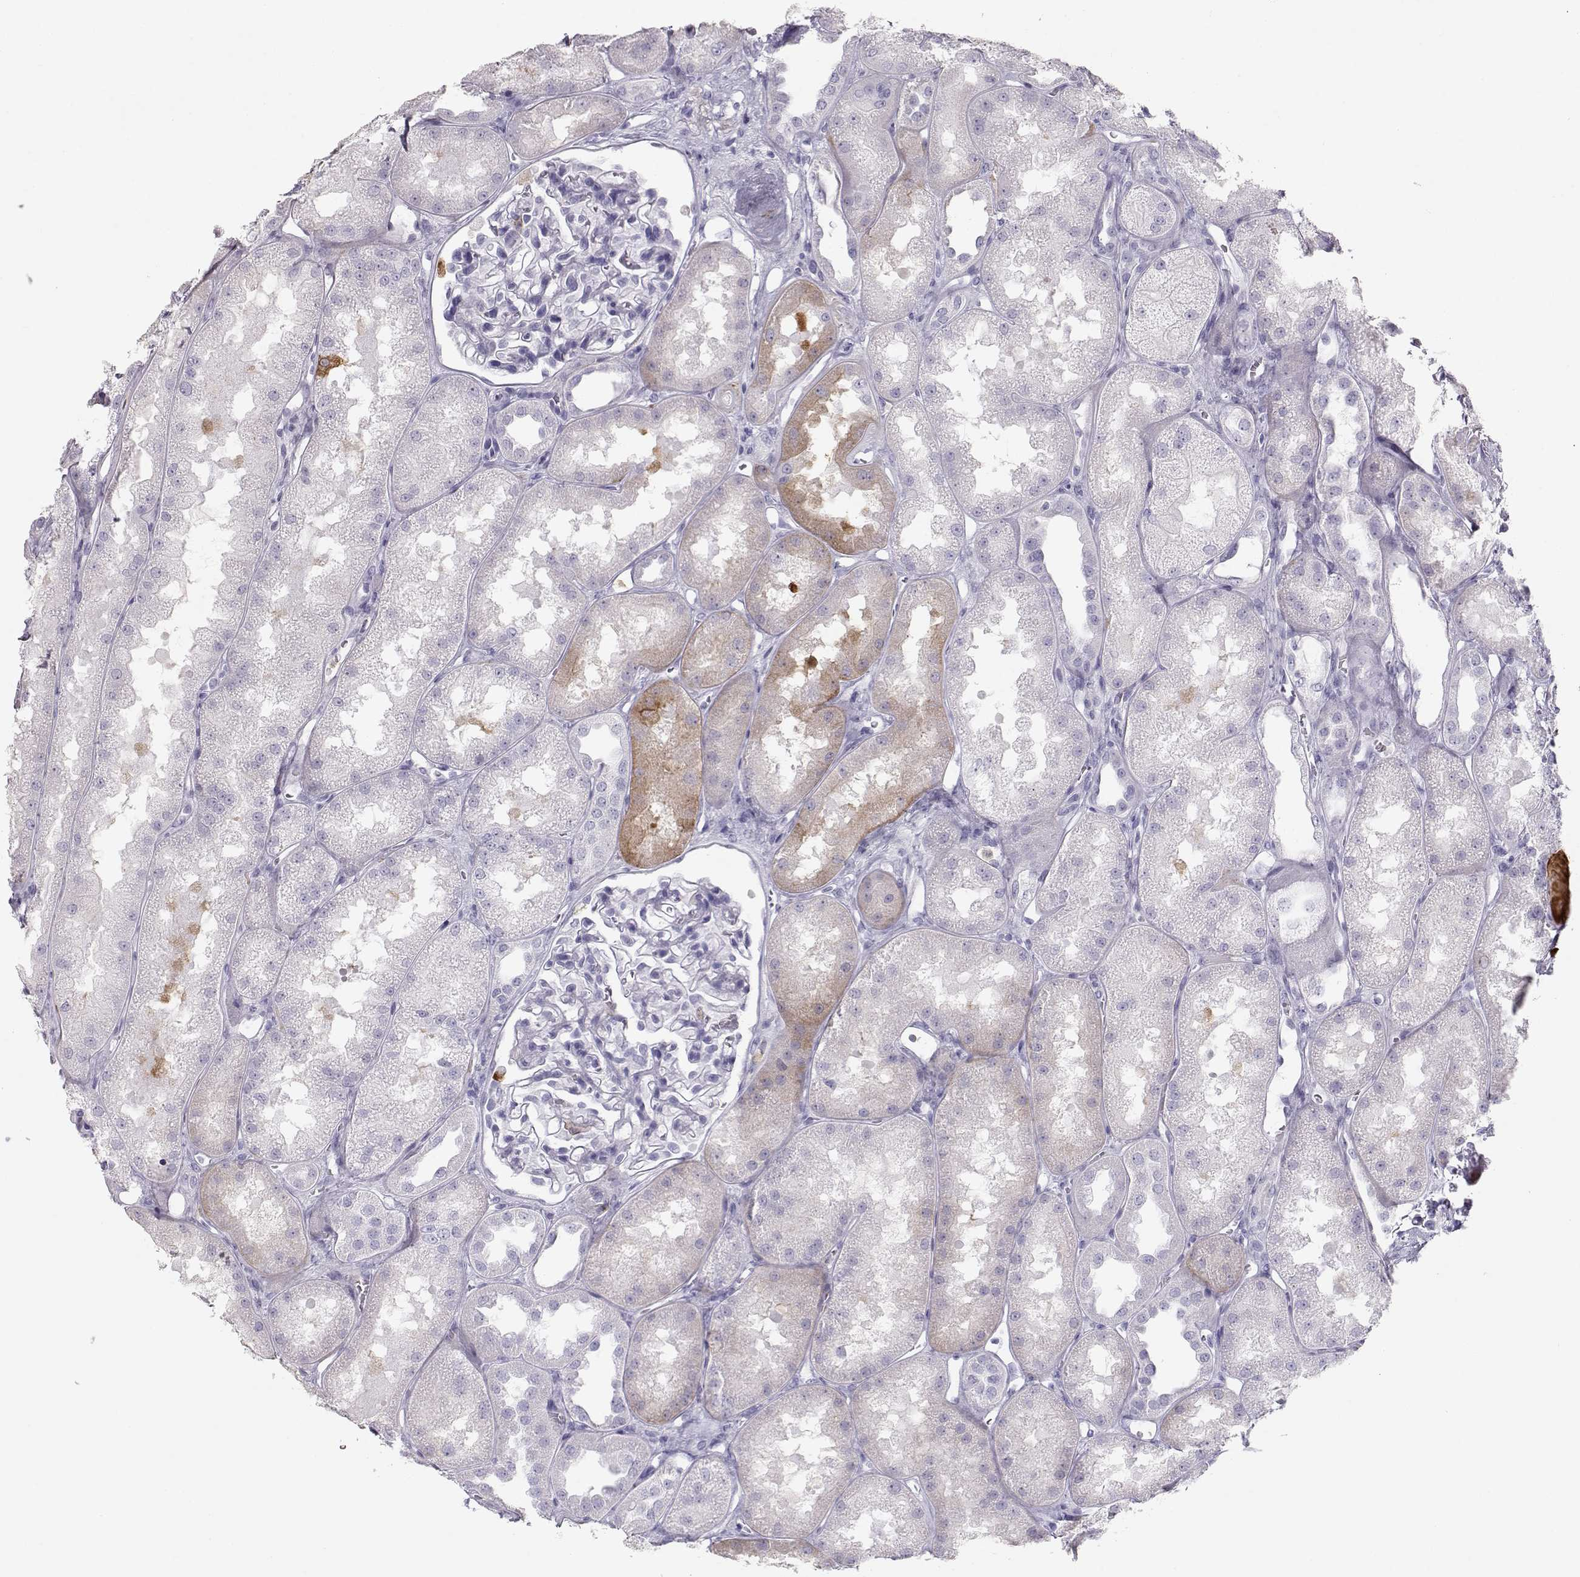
{"staining": {"intensity": "negative", "quantity": "none", "location": "none"}, "tissue": "kidney", "cell_type": "Cells in glomeruli", "image_type": "normal", "snomed": [{"axis": "morphology", "description": "Normal tissue, NOS"}, {"axis": "topography", "description": "Kidney"}], "caption": "Immunohistochemistry of benign kidney reveals no staining in cells in glomeruli. (Brightfield microscopy of DAB (3,3'-diaminobenzidine) IHC at high magnification).", "gene": "MIP", "patient": {"sex": "male", "age": 61}}